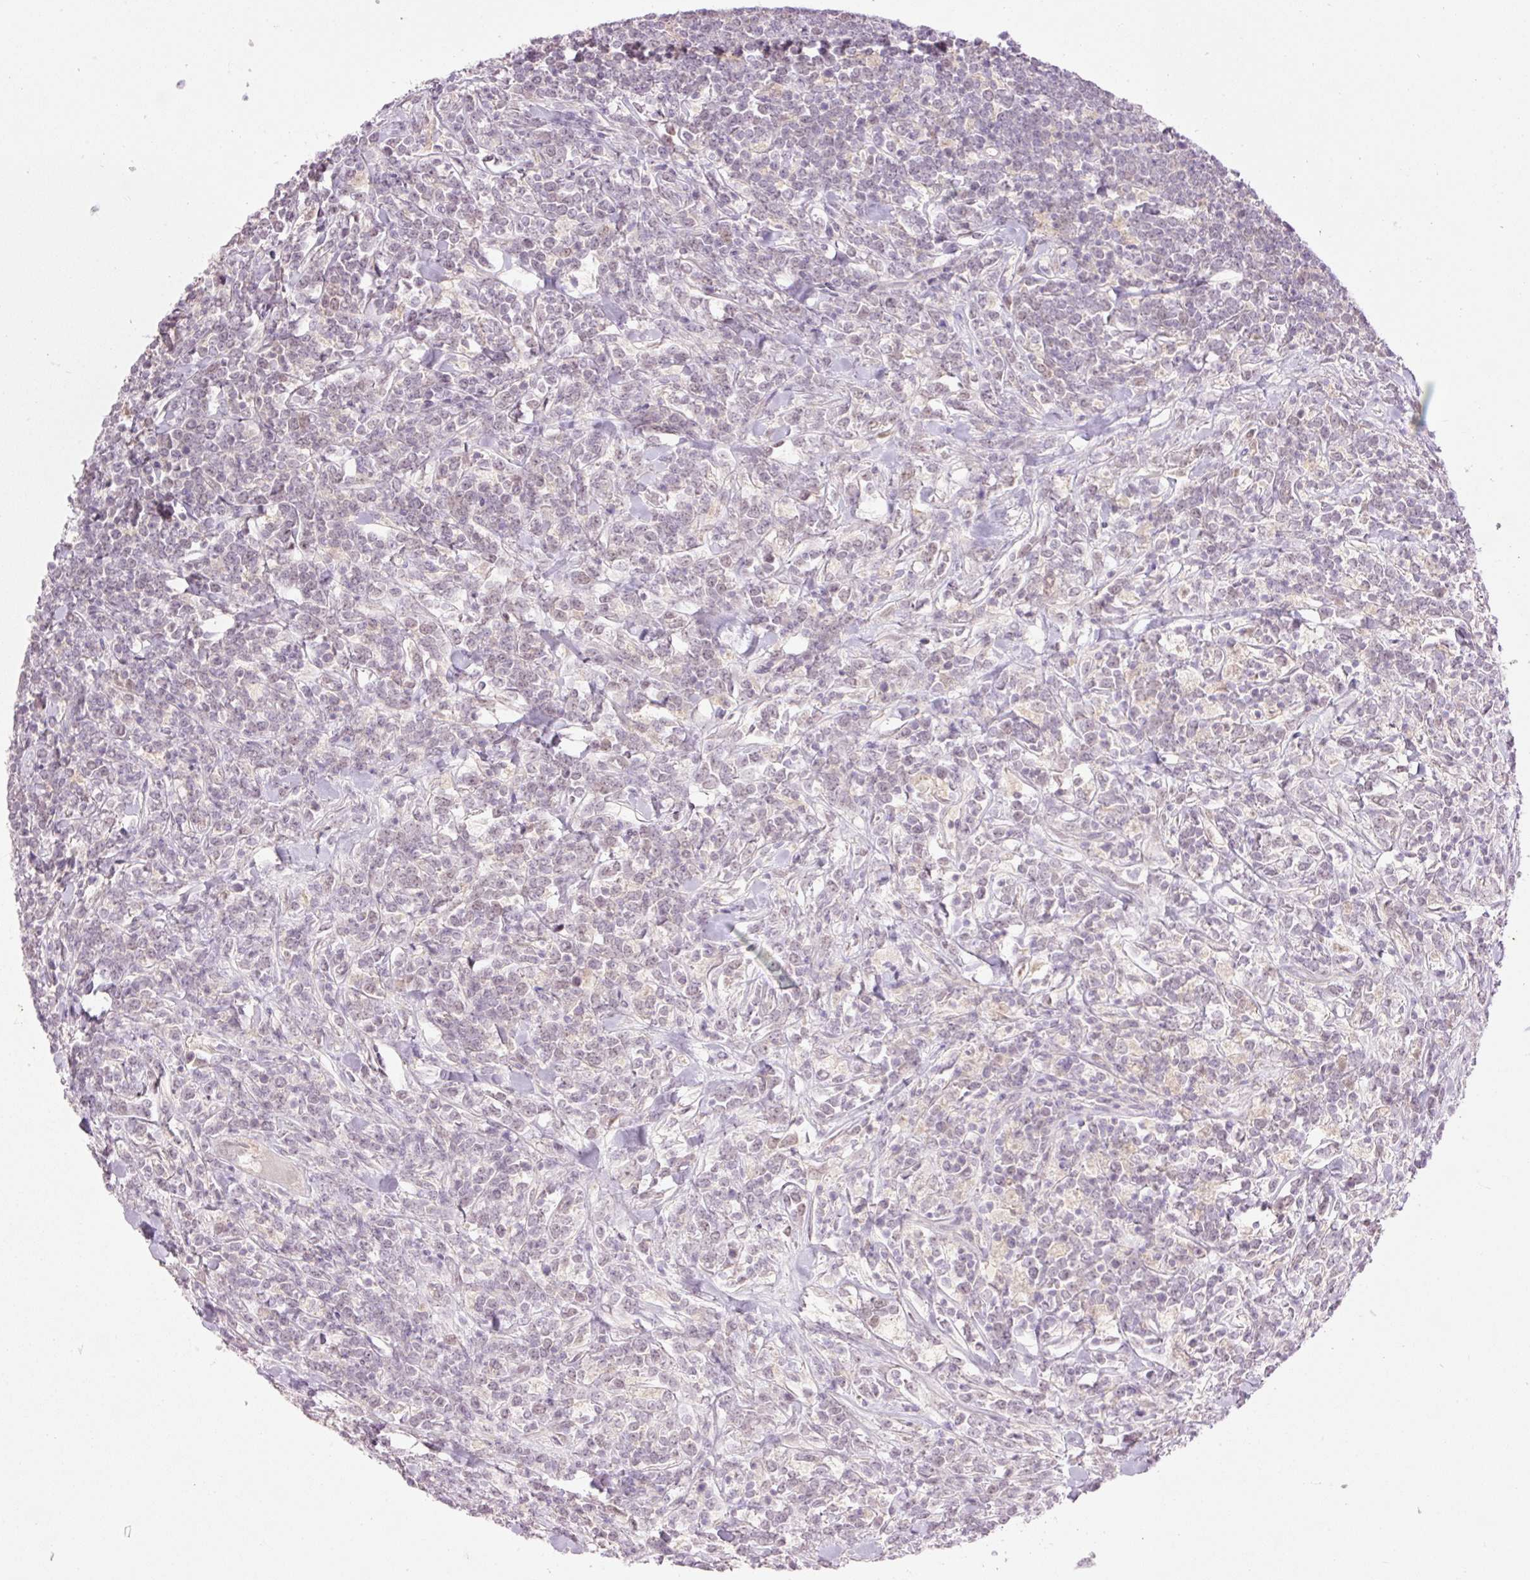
{"staining": {"intensity": "weak", "quantity": "<25%", "location": "nuclear"}, "tissue": "lymphoma", "cell_type": "Tumor cells", "image_type": "cancer", "snomed": [{"axis": "morphology", "description": "Malignant lymphoma, non-Hodgkin's type, High grade"}, {"axis": "topography", "description": "Small intestine"}, {"axis": "topography", "description": "Colon"}], "caption": "High-grade malignant lymphoma, non-Hodgkin's type was stained to show a protein in brown. There is no significant positivity in tumor cells.", "gene": "LY6G6D", "patient": {"sex": "male", "age": 8}}